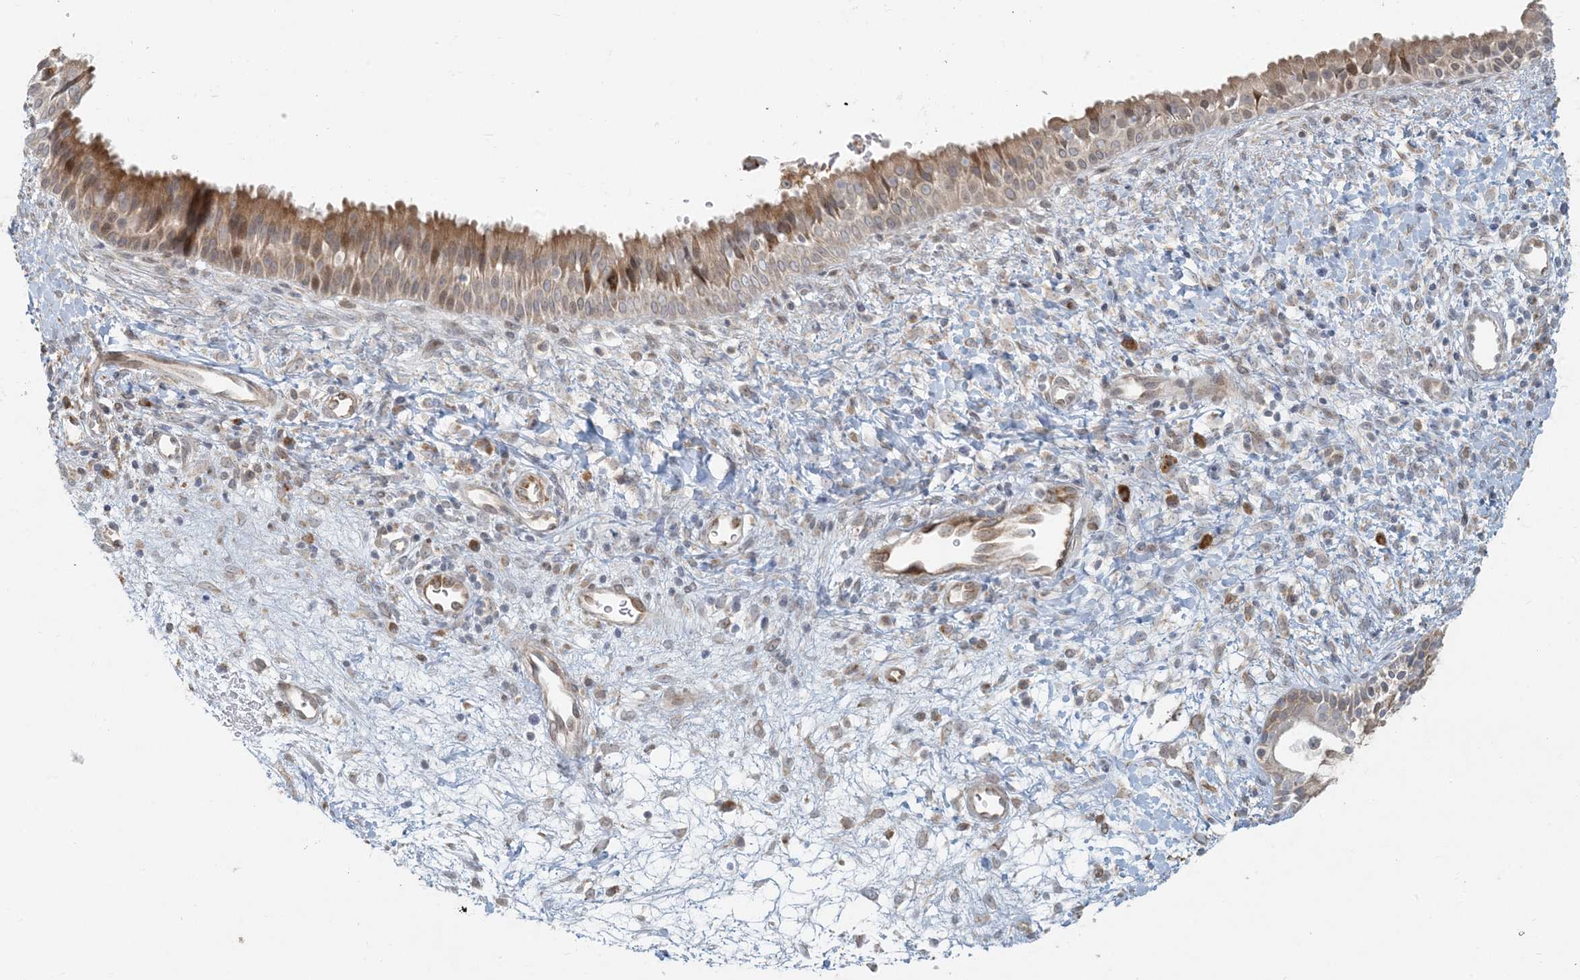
{"staining": {"intensity": "moderate", "quantity": ">75%", "location": "cytoplasmic/membranous,nuclear"}, "tissue": "nasopharynx", "cell_type": "Respiratory epithelial cells", "image_type": "normal", "snomed": [{"axis": "morphology", "description": "Normal tissue, NOS"}, {"axis": "topography", "description": "Nasopharynx"}], "caption": "Moderate cytoplasmic/membranous,nuclear positivity for a protein is appreciated in about >75% of respiratory epithelial cells of normal nasopharynx using IHC.", "gene": "HACL1", "patient": {"sex": "male", "age": 22}}